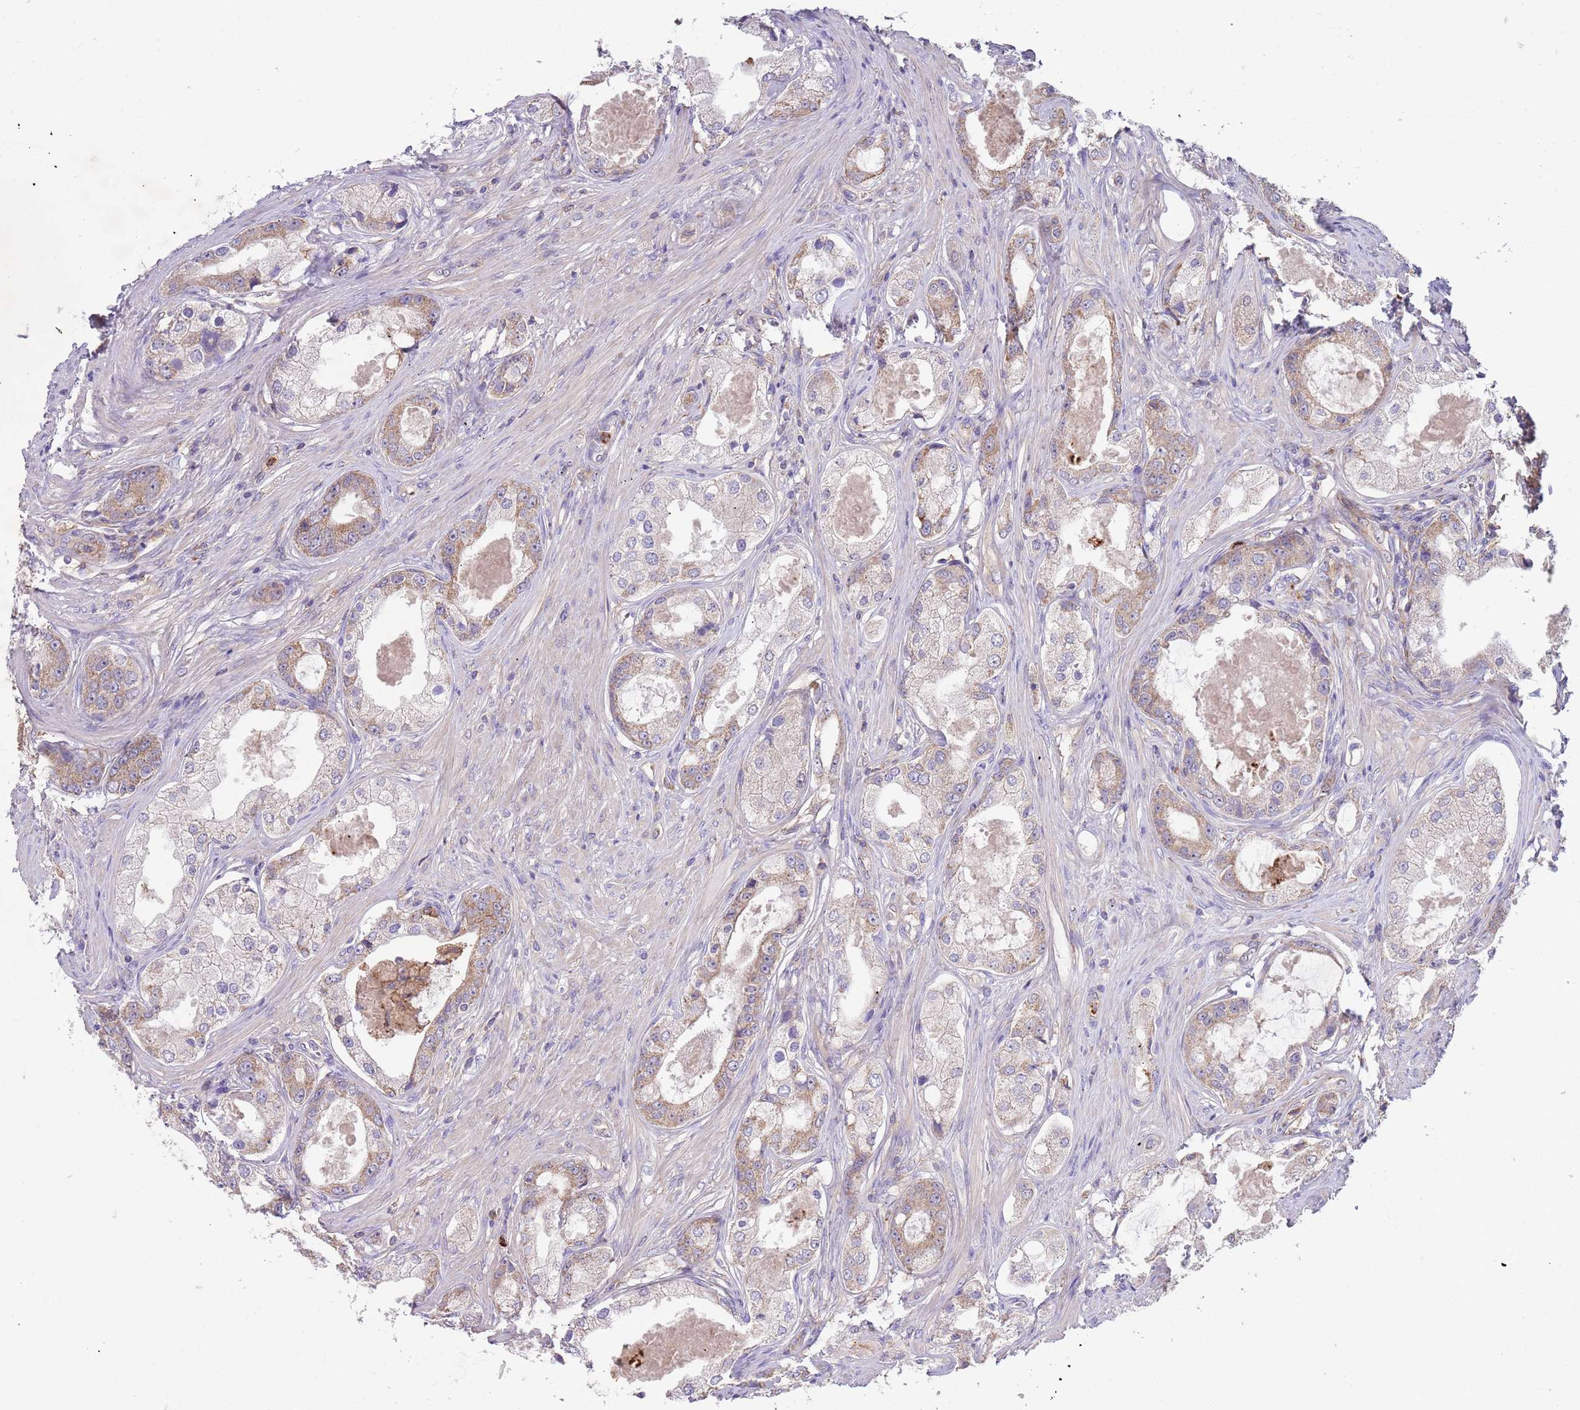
{"staining": {"intensity": "moderate", "quantity": "<25%", "location": "cytoplasmic/membranous"}, "tissue": "prostate cancer", "cell_type": "Tumor cells", "image_type": "cancer", "snomed": [{"axis": "morphology", "description": "Adenocarcinoma, Low grade"}, {"axis": "topography", "description": "Prostate"}], "caption": "Tumor cells display low levels of moderate cytoplasmic/membranous staining in approximately <25% of cells in adenocarcinoma (low-grade) (prostate). Ihc stains the protein in brown and the nuclei are stained blue.", "gene": "DDT", "patient": {"sex": "male", "age": 68}}